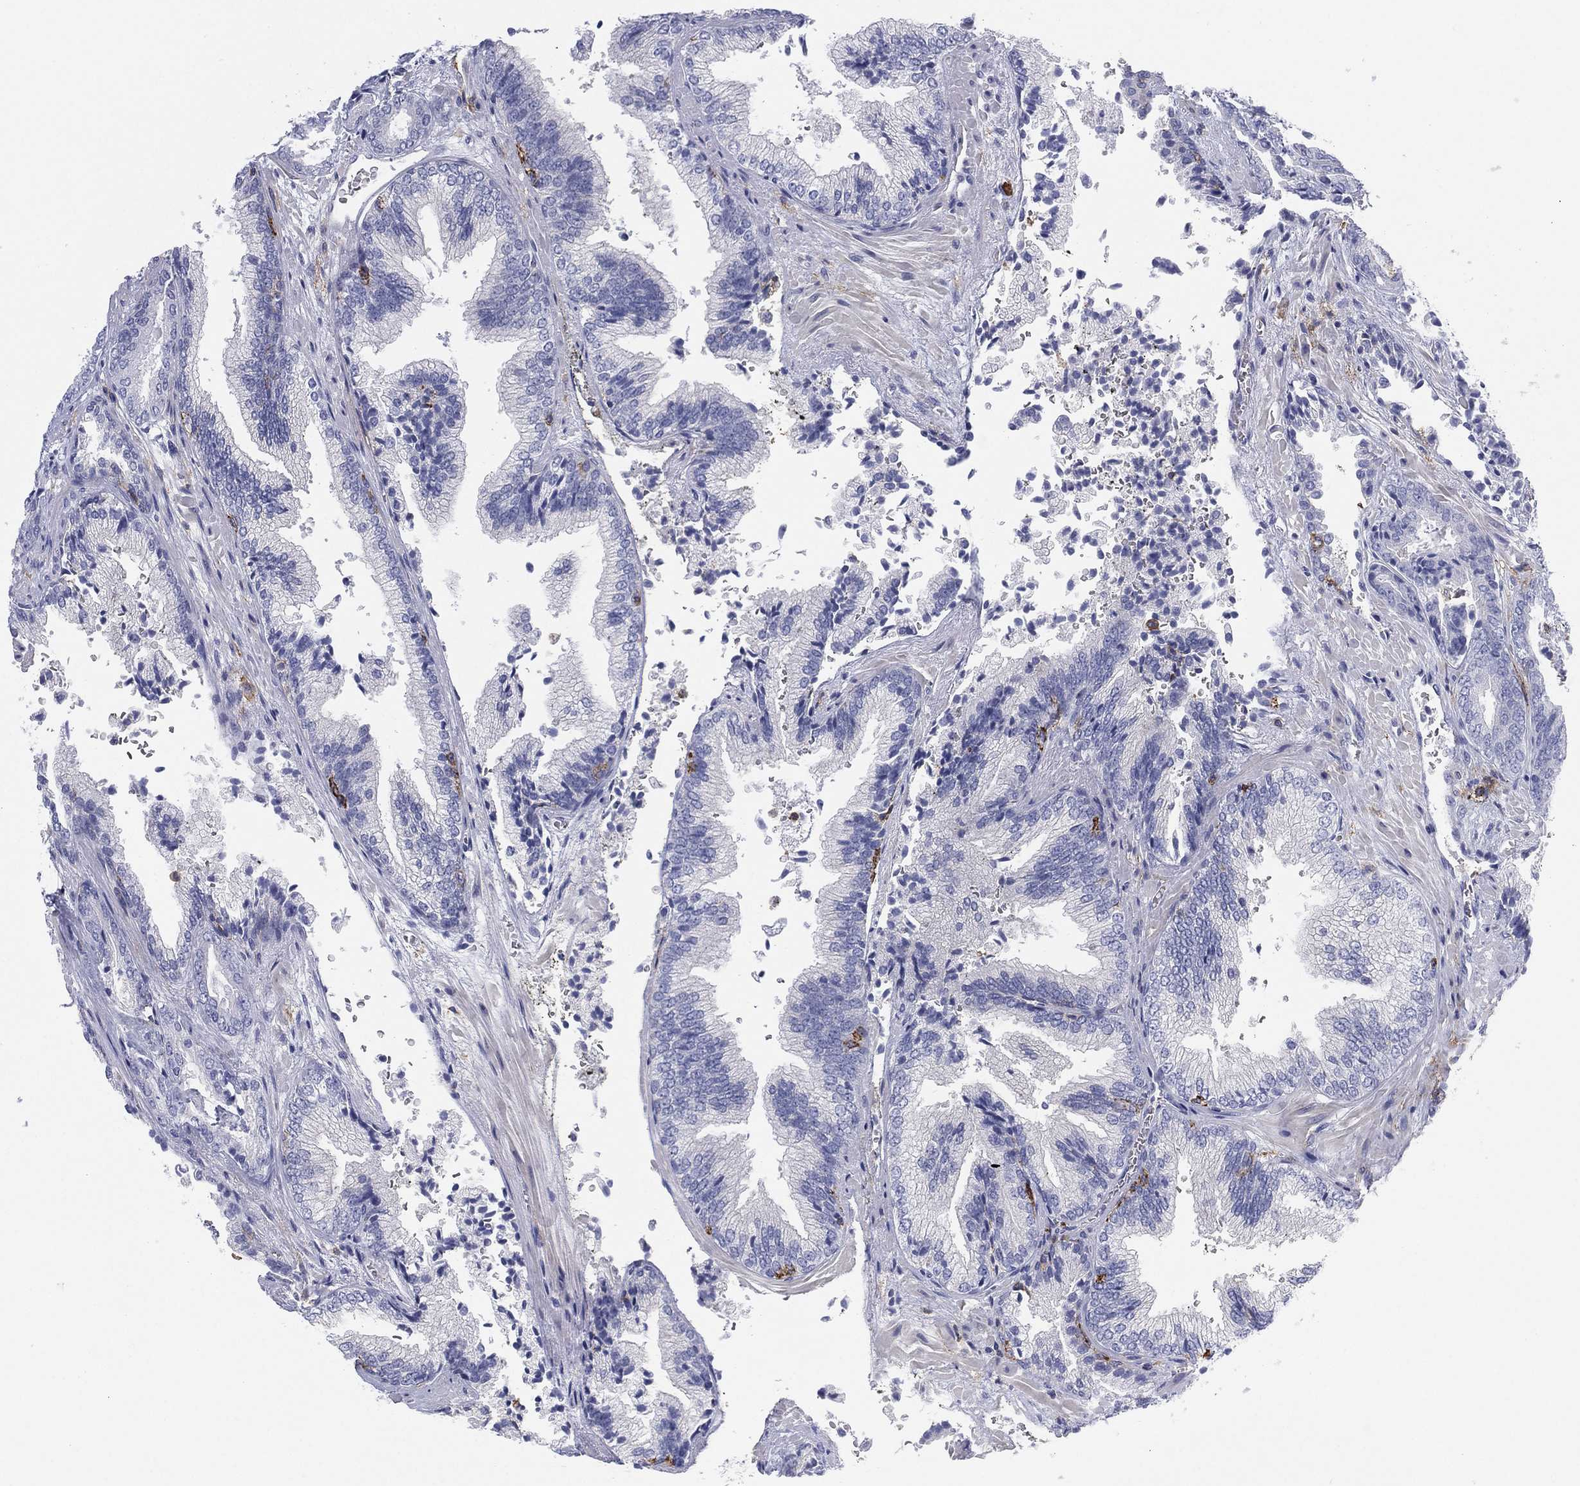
{"staining": {"intensity": "negative", "quantity": "none", "location": "none"}, "tissue": "prostate cancer", "cell_type": "Tumor cells", "image_type": "cancer", "snomed": [{"axis": "morphology", "description": "Adenocarcinoma, Low grade"}, {"axis": "topography", "description": "Prostate"}], "caption": "DAB immunohistochemical staining of human prostate low-grade adenocarcinoma reveals no significant staining in tumor cells. Nuclei are stained in blue.", "gene": "SELPLG", "patient": {"sex": "male", "age": 68}}